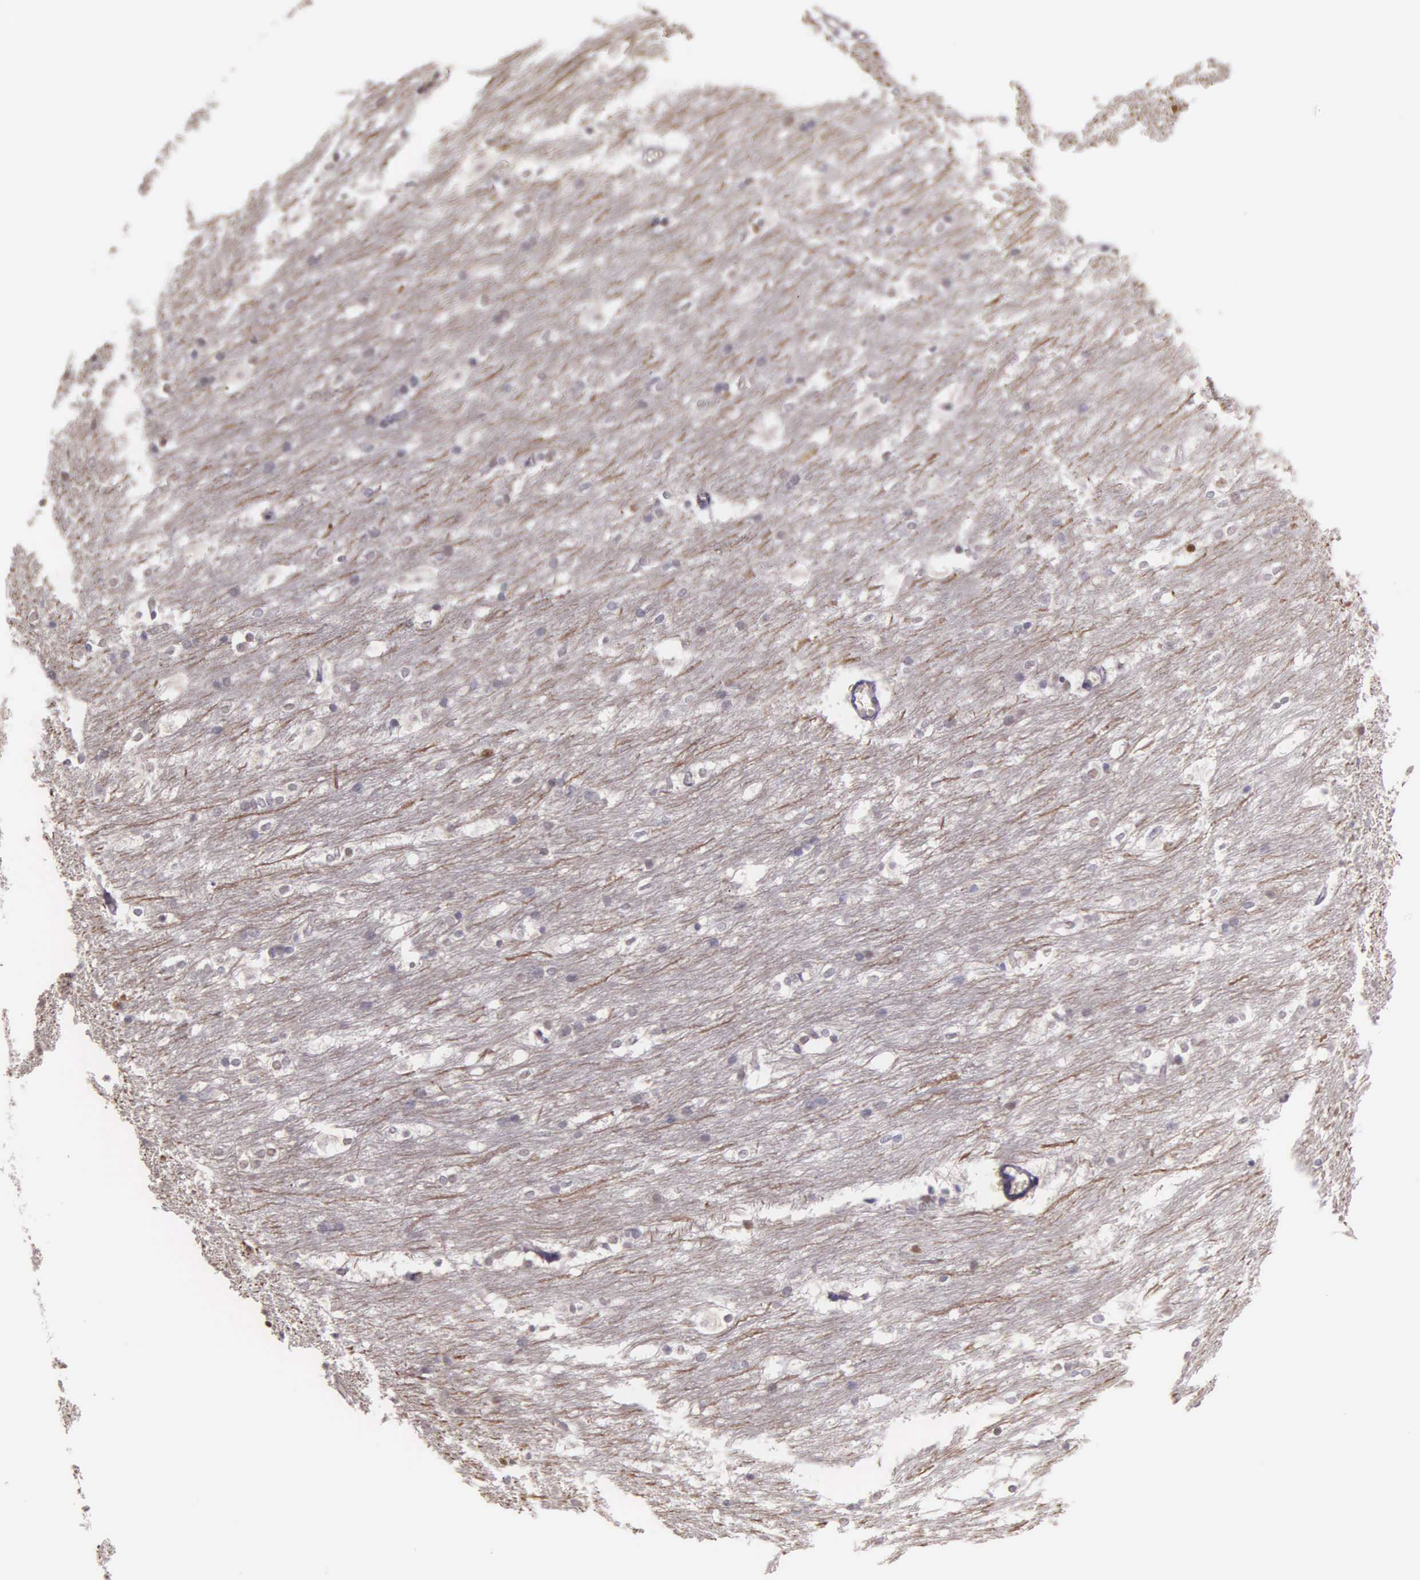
{"staining": {"intensity": "negative", "quantity": "none", "location": "none"}, "tissue": "caudate", "cell_type": "Glial cells", "image_type": "normal", "snomed": [{"axis": "morphology", "description": "Normal tissue, NOS"}, {"axis": "topography", "description": "Lateral ventricle wall"}], "caption": "Immunohistochemistry (IHC) photomicrograph of normal caudate: caudate stained with DAB (3,3'-diaminobenzidine) displays no significant protein staining in glial cells.", "gene": "MCM5", "patient": {"sex": "female", "age": 19}}